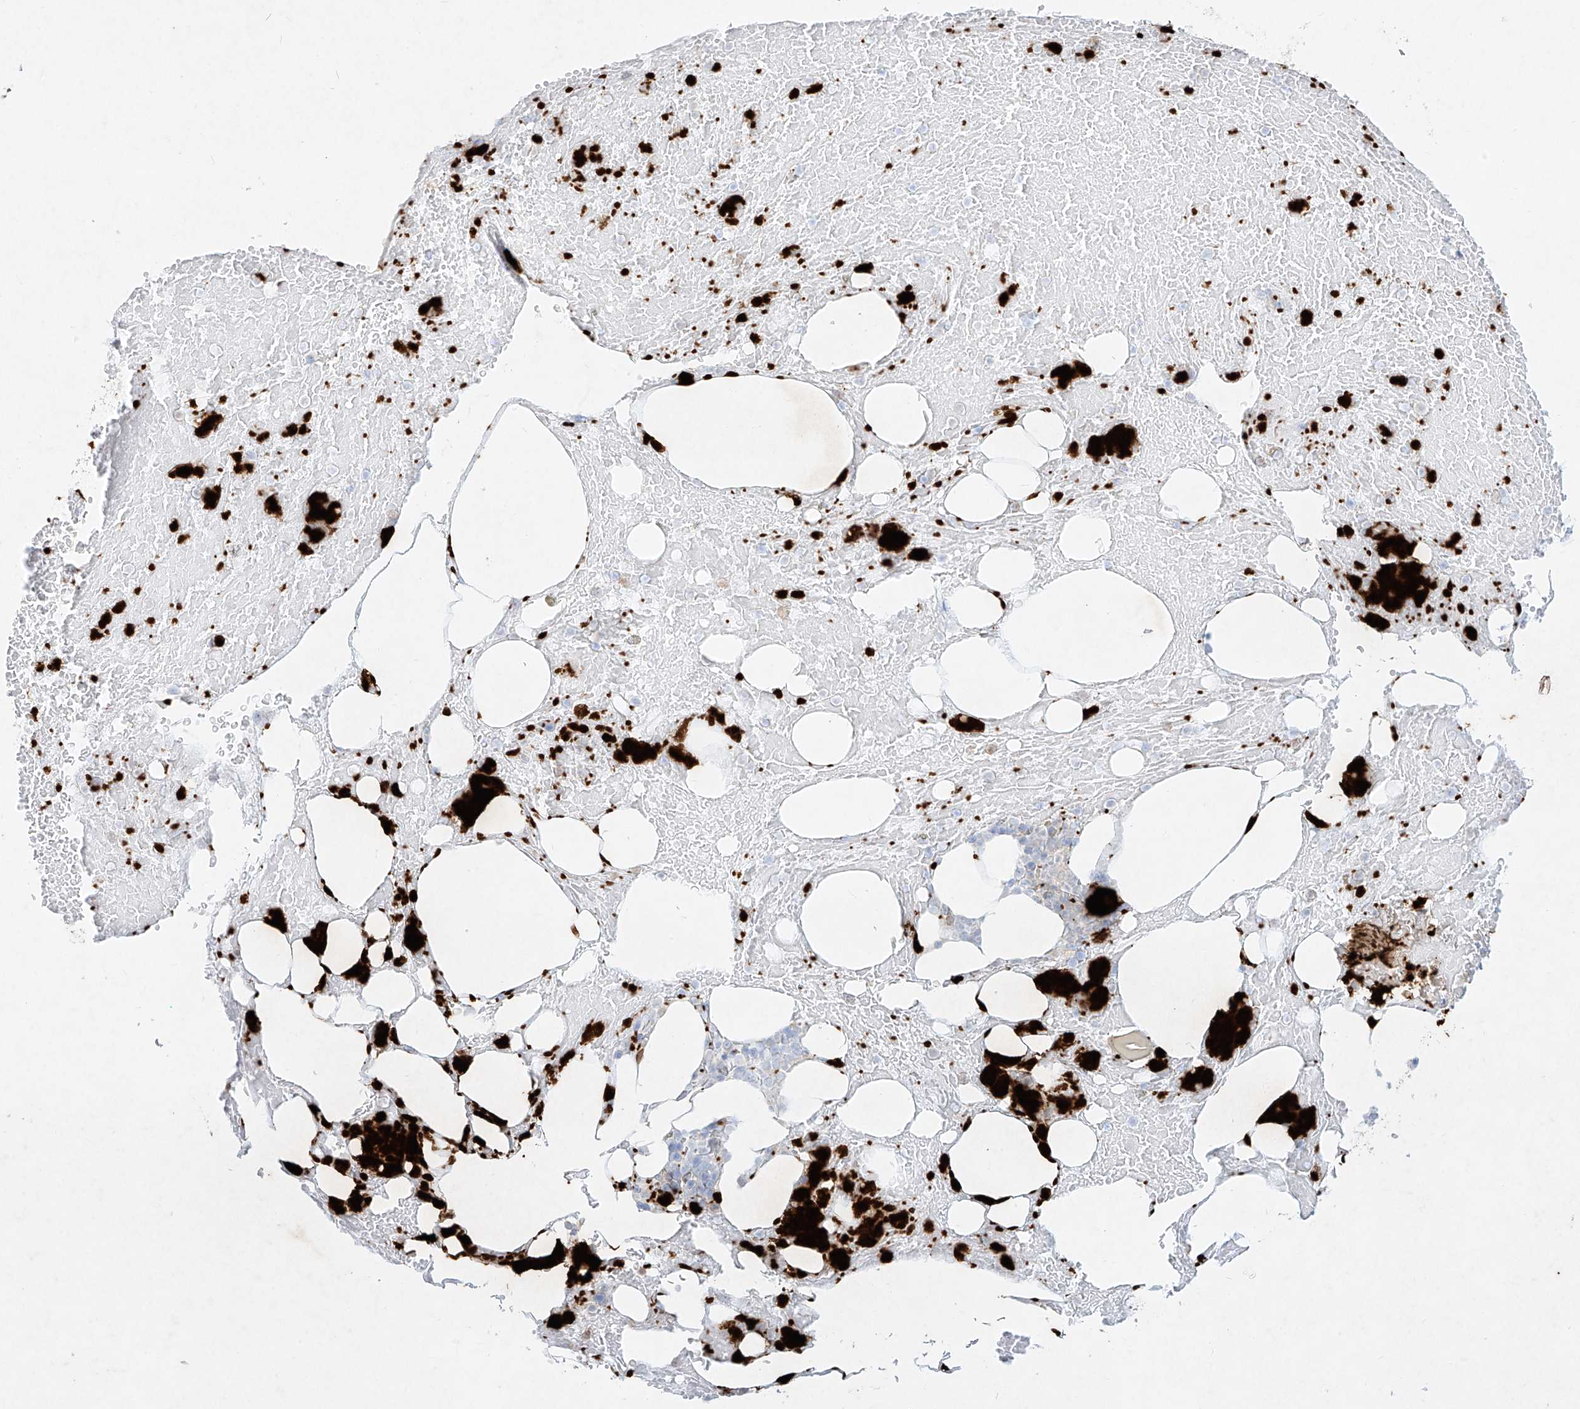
{"staining": {"intensity": "strong", "quantity": "<25%", "location": "cytoplasmic/membranous"}, "tissue": "bone marrow", "cell_type": "Hematopoietic cells", "image_type": "normal", "snomed": [{"axis": "morphology", "description": "Normal tissue, NOS"}, {"axis": "topography", "description": "Bone marrow"}], "caption": "Protein staining by immunohistochemistry (IHC) demonstrates strong cytoplasmic/membranous staining in approximately <25% of hematopoietic cells in benign bone marrow.", "gene": "PLEK", "patient": {"sex": "male", "age": 60}}